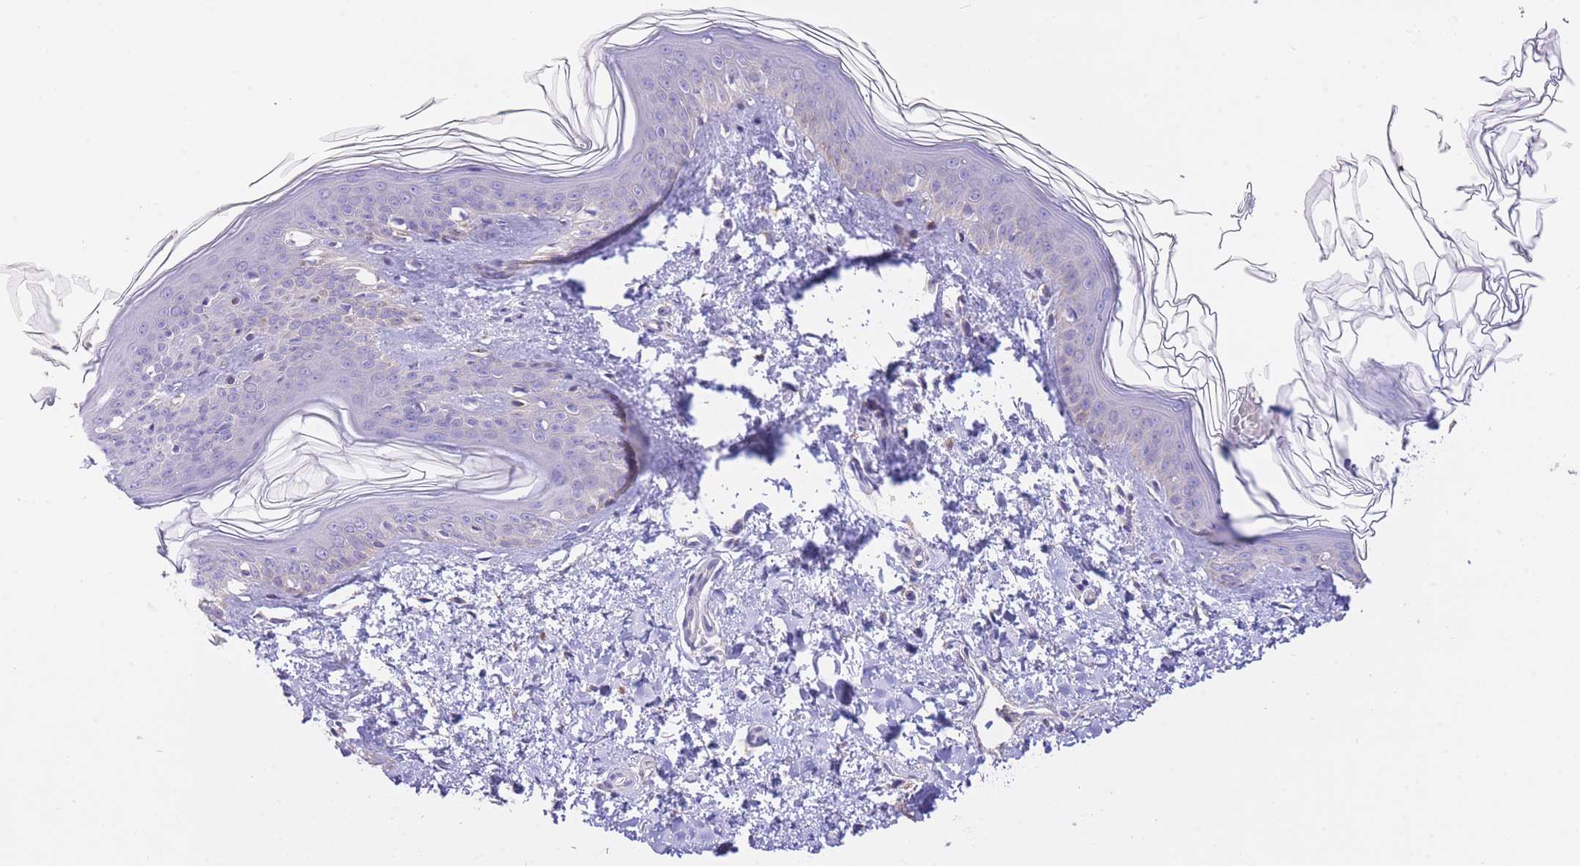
{"staining": {"intensity": "negative", "quantity": "none", "location": "none"}, "tissue": "skin", "cell_type": "Fibroblasts", "image_type": "normal", "snomed": [{"axis": "morphology", "description": "Normal tissue, NOS"}, {"axis": "topography", "description": "Skin"}], "caption": "High magnification brightfield microscopy of unremarkable skin stained with DAB (brown) and counterstained with hematoxylin (blue): fibroblasts show no significant staining. The staining is performed using DAB (3,3'-diaminobenzidine) brown chromogen with nuclei counter-stained in using hematoxylin.", "gene": "PGM1", "patient": {"sex": "female", "age": 41}}